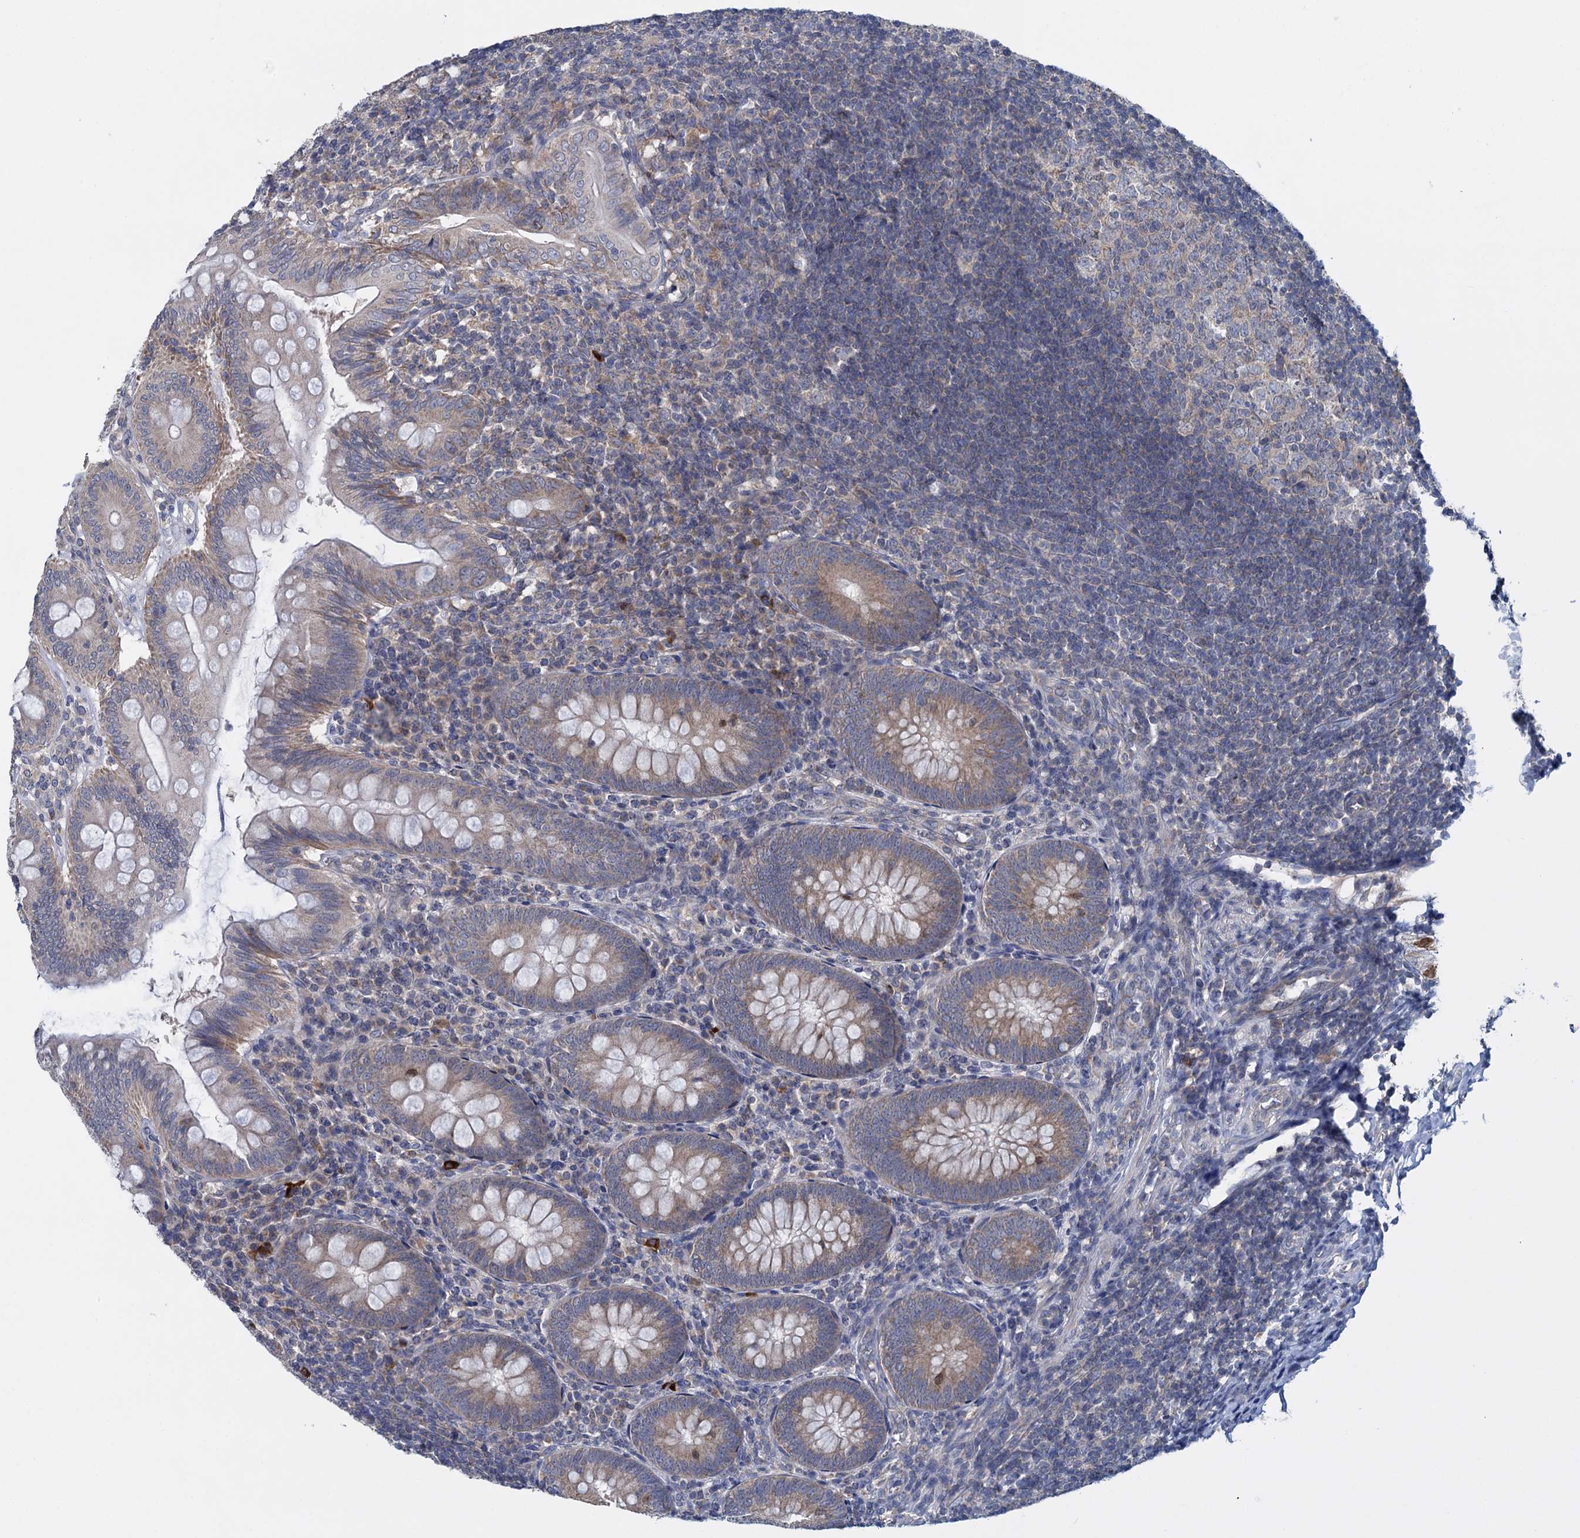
{"staining": {"intensity": "moderate", "quantity": ">75%", "location": "cytoplasmic/membranous"}, "tissue": "appendix", "cell_type": "Glandular cells", "image_type": "normal", "snomed": [{"axis": "morphology", "description": "Normal tissue, NOS"}, {"axis": "topography", "description": "Appendix"}], "caption": "This photomicrograph displays unremarkable appendix stained with IHC to label a protein in brown. The cytoplasmic/membranous of glandular cells show moderate positivity for the protein. Nuclei are counter-stained blue.", "gene": "GSTM2", "patient": {"sex": "male", "age": 14}}